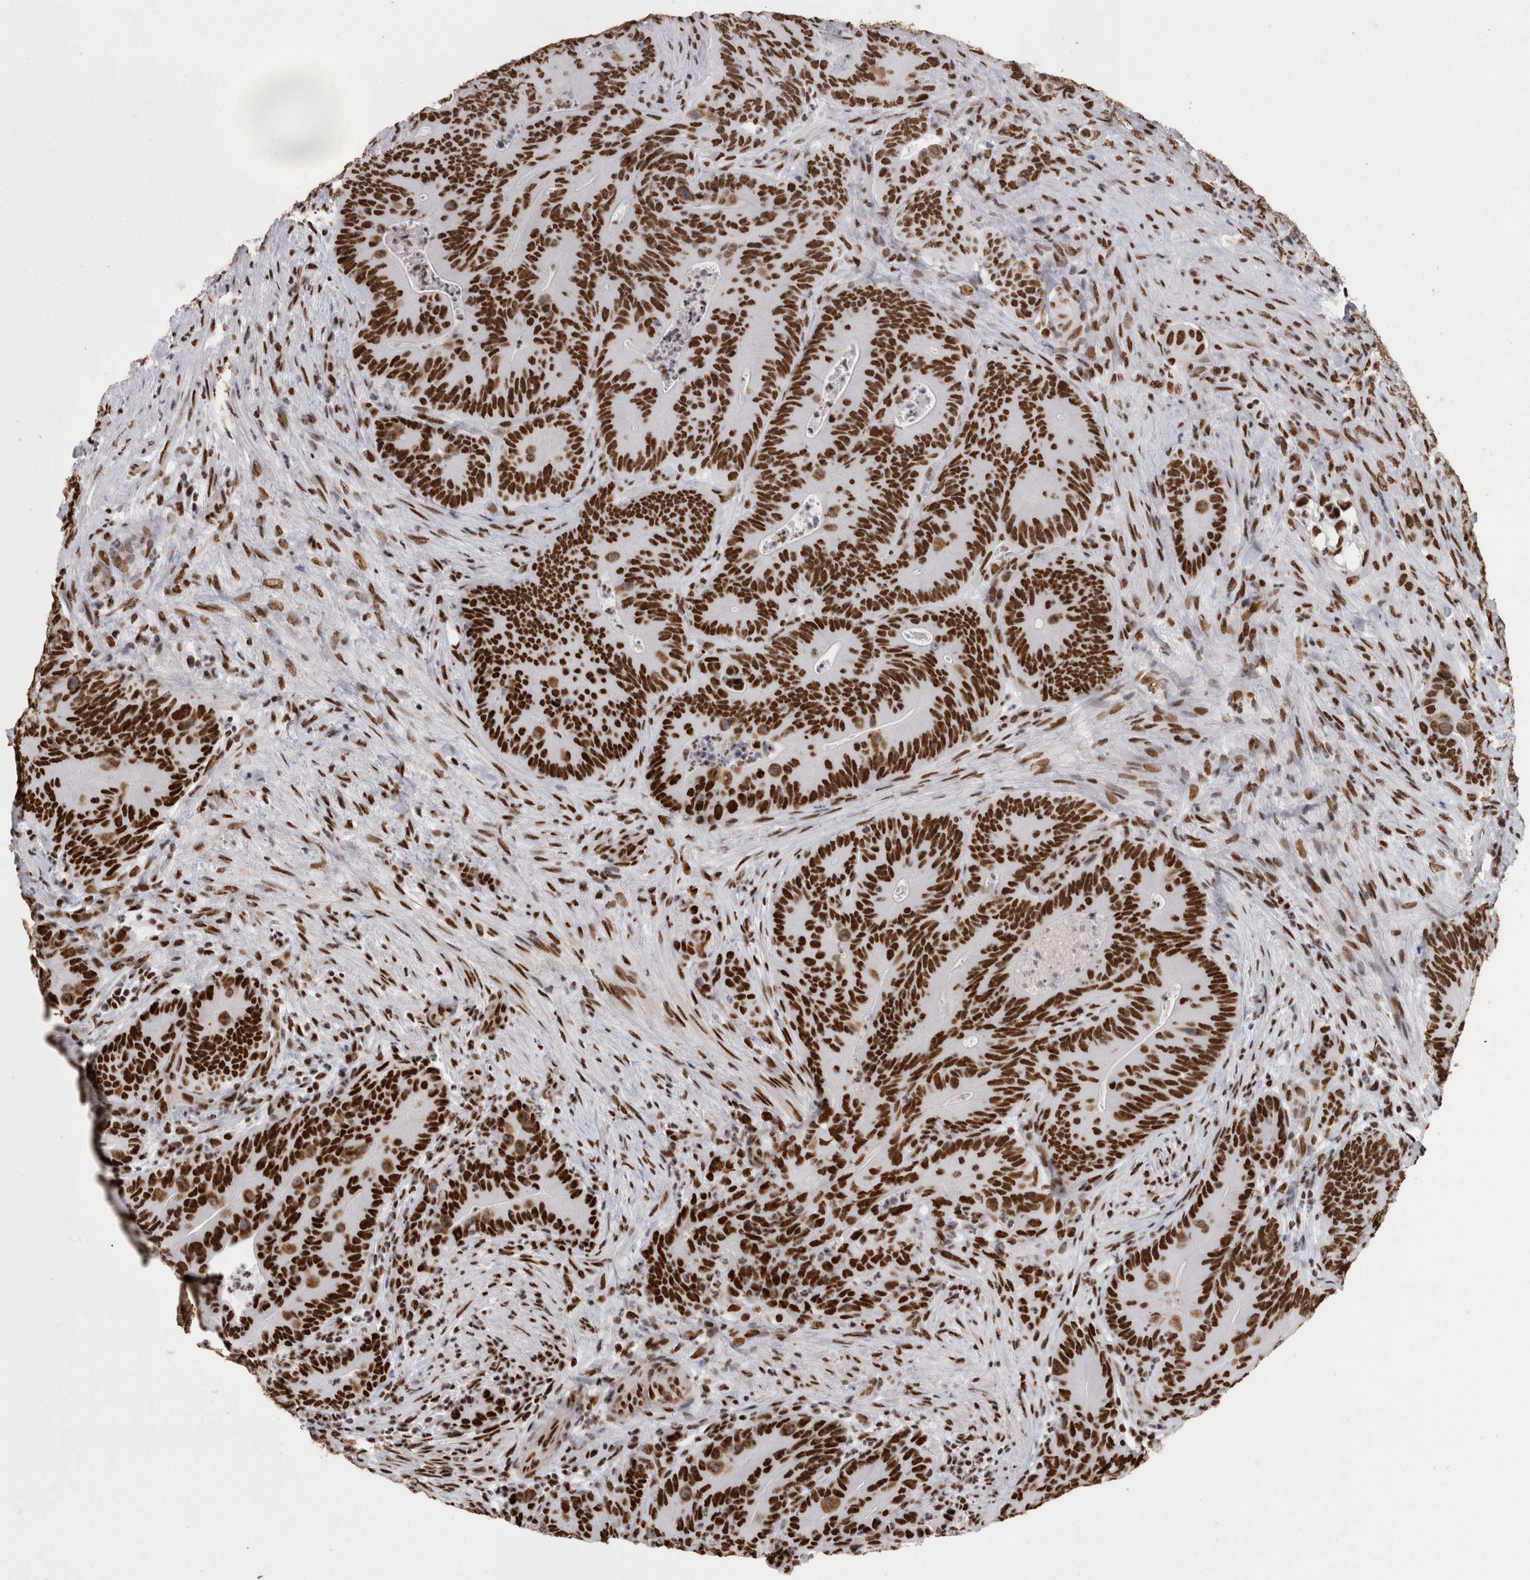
{"staining": {"intensity": "strong", "quantity": ">75%", "location": "nuclear"}, "tissue": "colorectal cancer", "cell_type": "Tumor cells", "image_type": "cancer", "snomed": [{"axis": "morphology", "description": "Normal tissue, NOS"}, {"axis": "topography", "description": "Colon"}], "caption": "The image shows staining of colorectal cancer, revealing strong nuclear protein positivity (brown color) within tumor cells. The protein is stained brown, and the nuclei are stained in blue (DAB IHC with brightfield microscopy, high magnification).", "gene": "HNRNPM", "patient": {"sex": "female", "age": 82}}